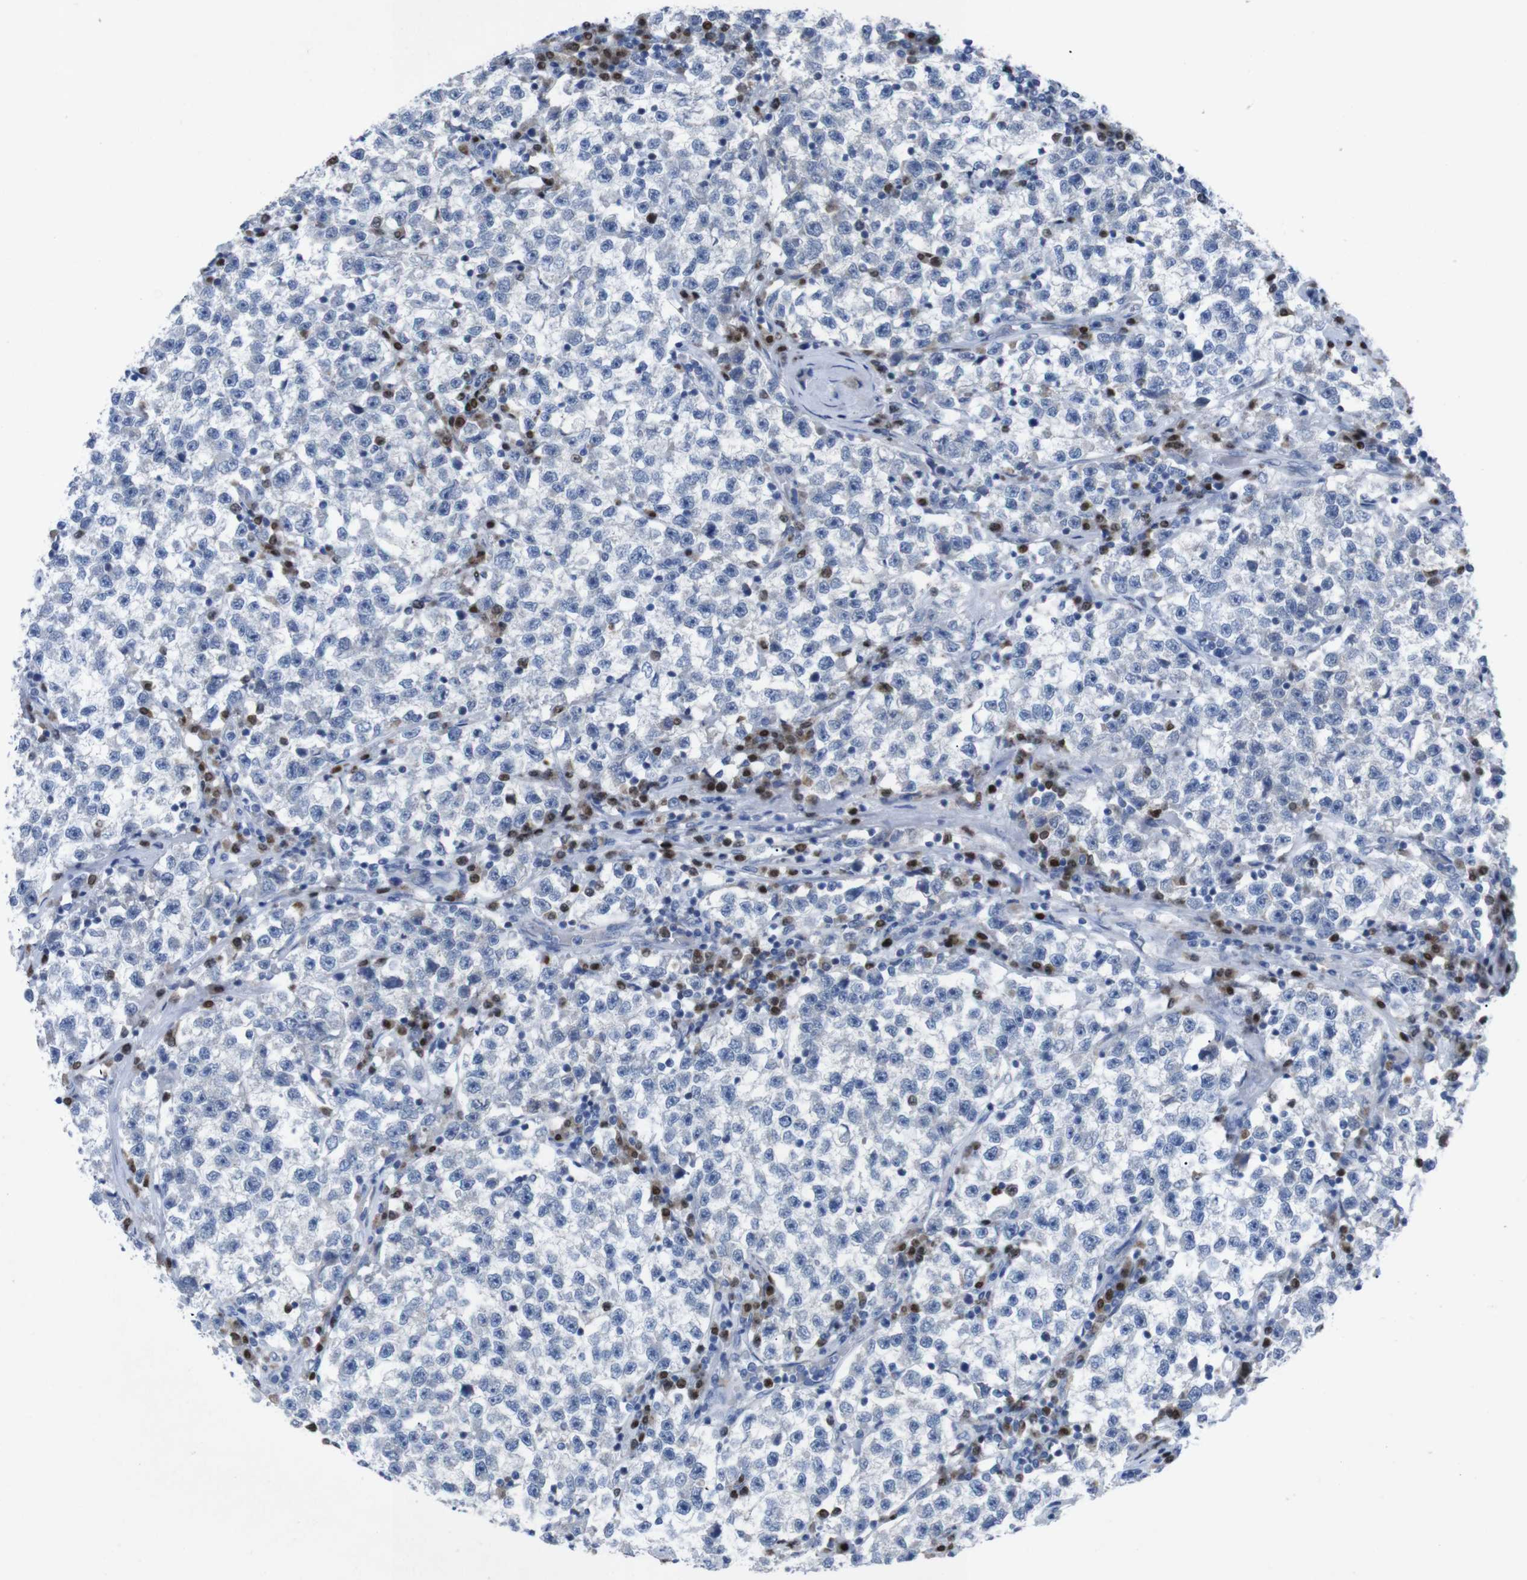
{"staining": {"intensity": "negative", "quantity": "none", "location": "none"}, "tissue": "testis cancer", "cell_type": "Tumor cells", "image_type": "cancer", "snomed": [{"axis": "morphology", "description": "Seminoma, NOS"}, {"axis": "topography", "description": "Testis"}], "caption": "This is a image of IHC staining of testis cancer, which shows no staining in tumor cells. (Brightfield microscopy of DAB (3,3'-diaminobenzidine) immunohistochemistry (IHC) at high magnification).", "gene": "IRF4", "patient": {"sex": "male", "age": 22}}